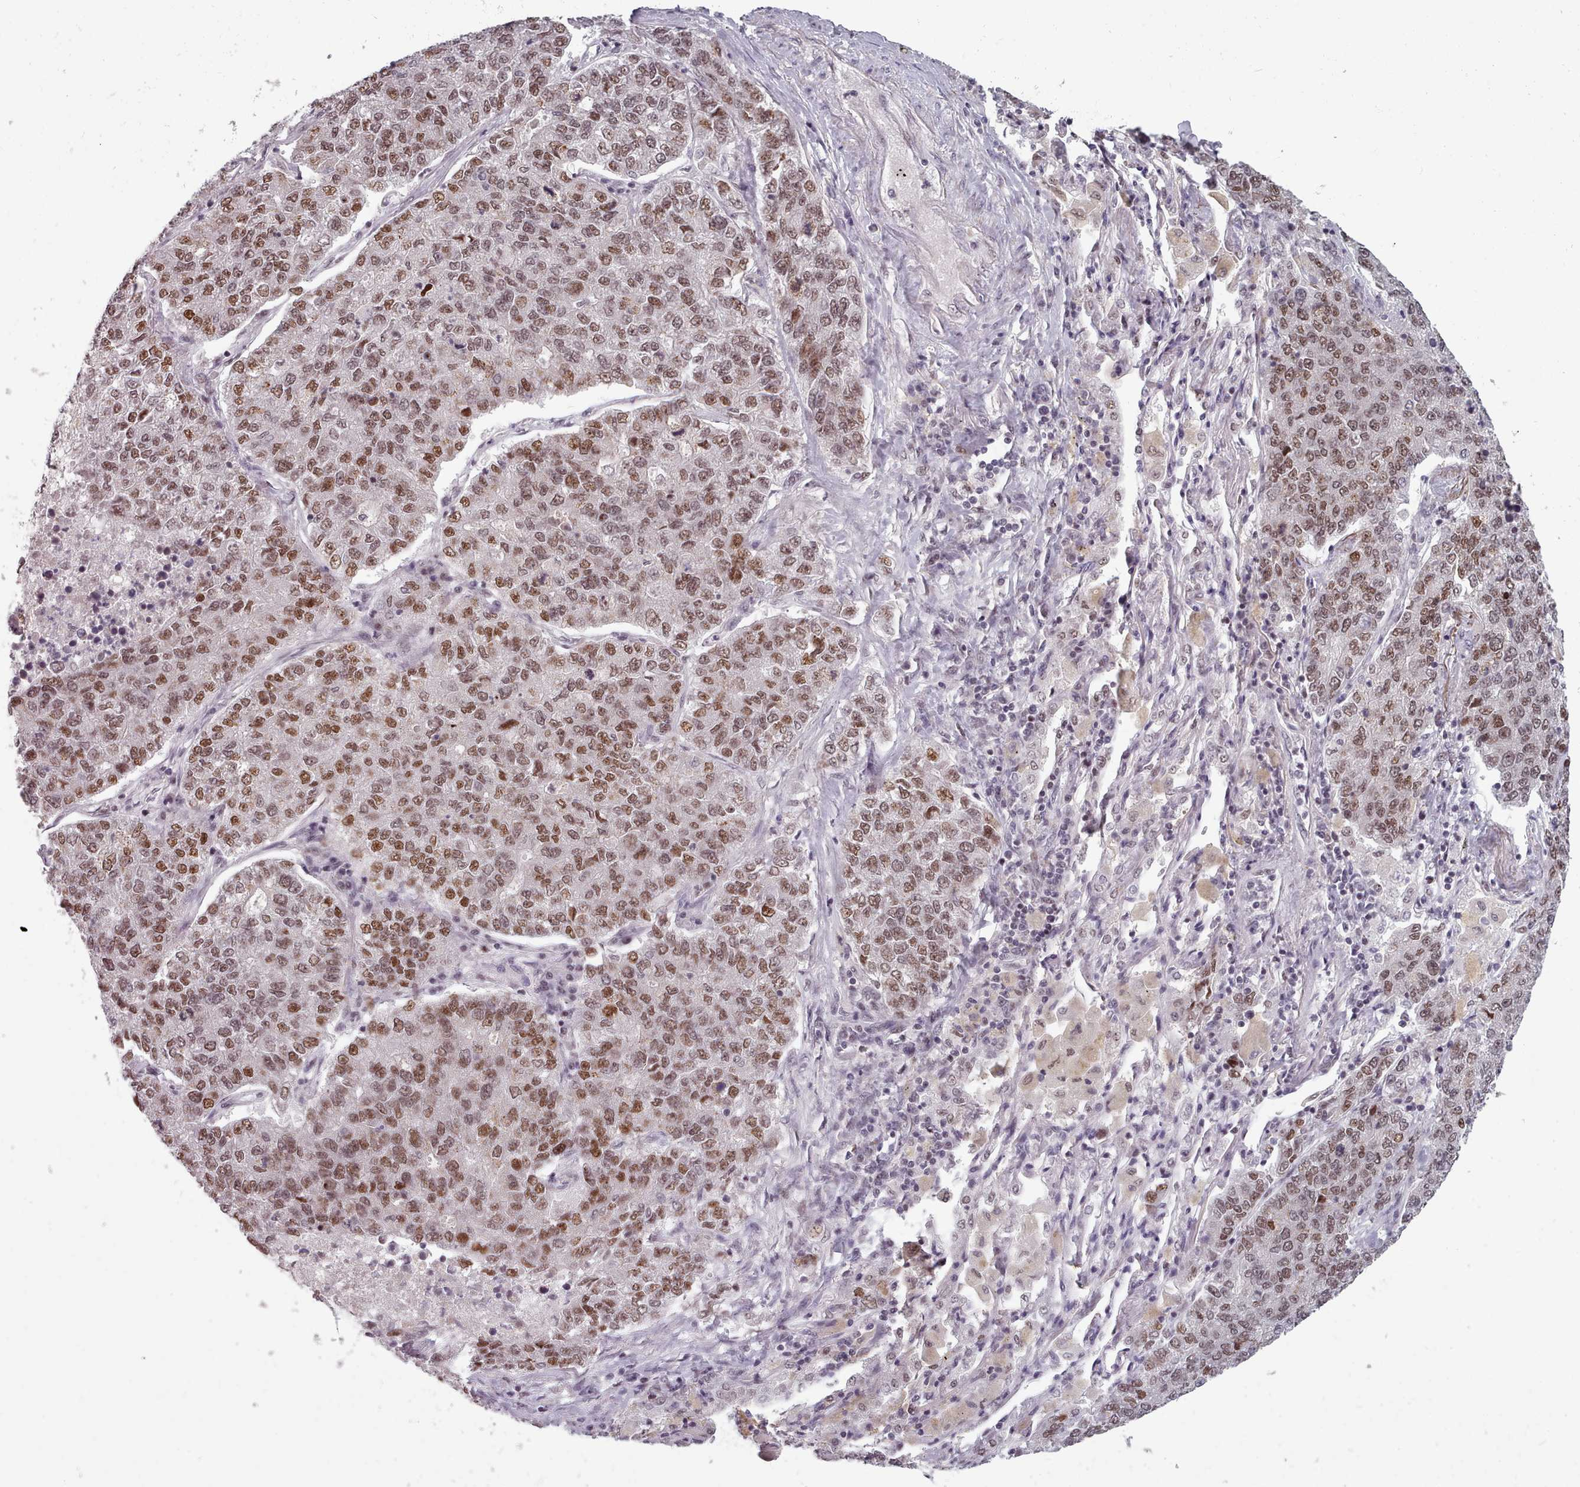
{"staining": {"intensity": "moderate", "quantity": ">75%", "location": "nuclear"}, "tissue": "lung cancer", "cell_type": "Tumor cells", "image_type": "cancer", "snomed": [{"axis": "morphology", "description": "Adenocarcinoma, NOS"}, {"axis": "topography", "description": "Lung"}], "caption": "Tumor cells show medium levels of moderate nuclear staining in about >75% of cells in human adenocarcinoma (lung).", "gene": "SRSF9", "patient": {"sex": "male", "age": 49}}